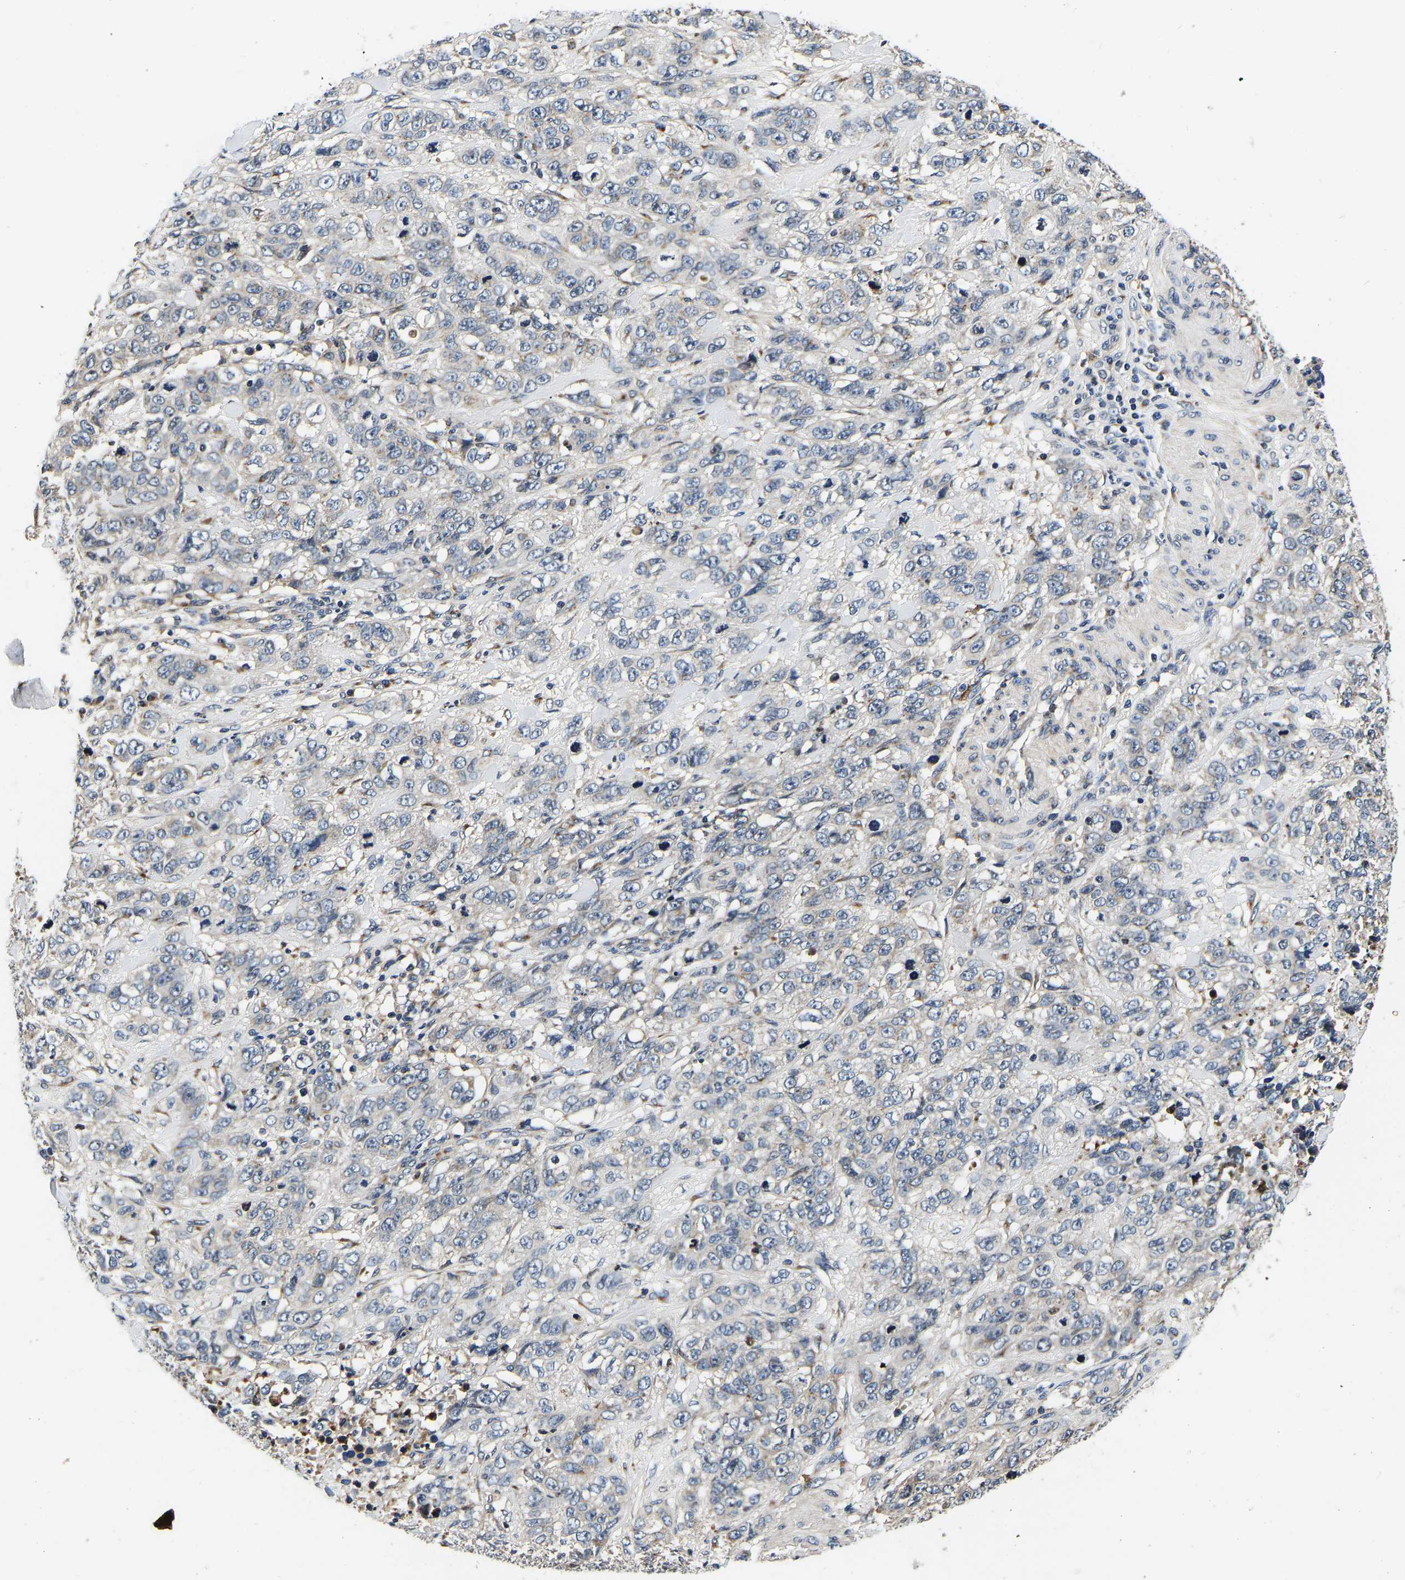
{"staining": {"intensity": "negative", "quantity": "none", "location": "none"}, "tissue": "stomach cancer", "cell_type": "Tumor cells", "image_type": "cancer", "snomed": [{"axis": "morphology", "description": "Adenocarcinoma, NOS"}, {"axis": "topography", "description": "Stomach"}], "caption": "Tumor cells show no significant expression in stomach adenocarcinoma.", "gene": "RABAC1", "patient": {"sex": "male", "age": 48}}